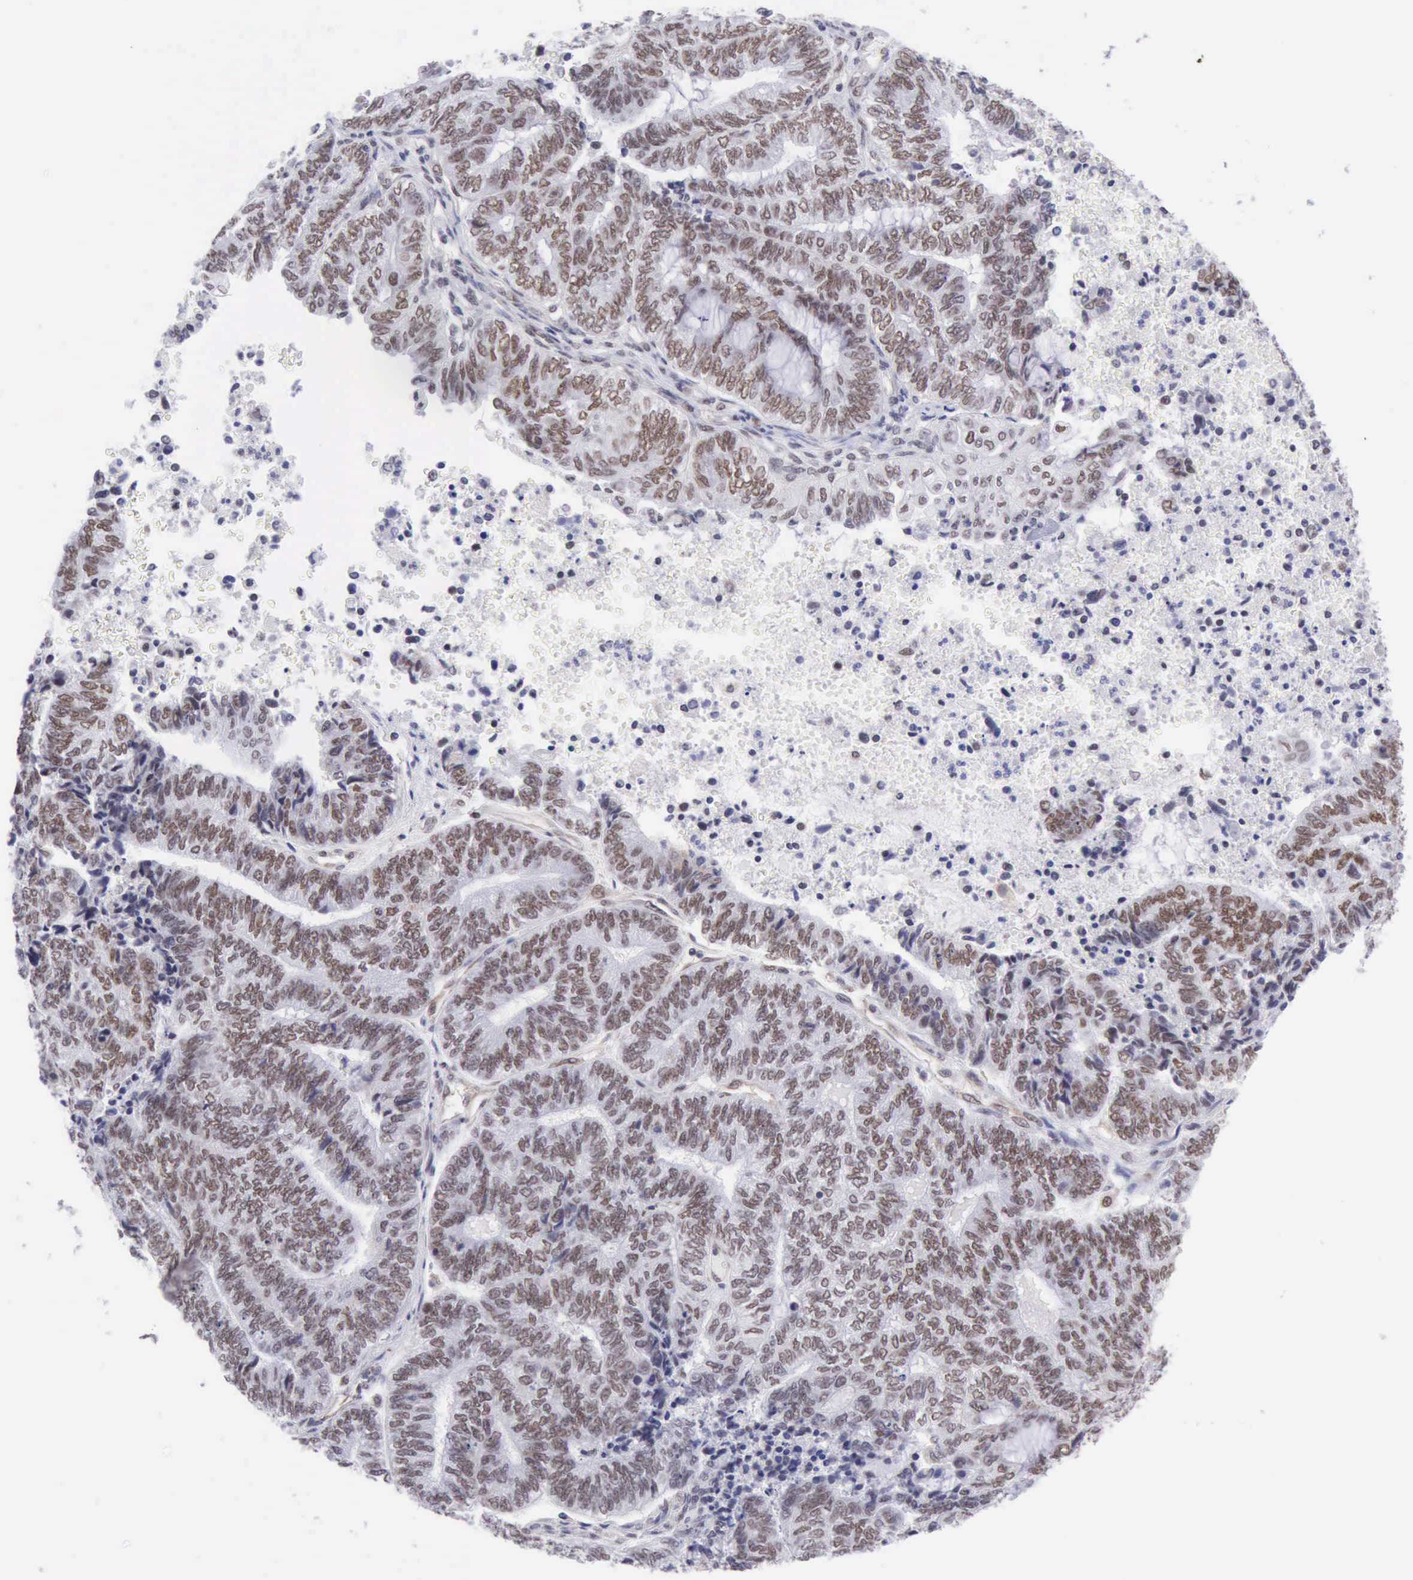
{"staining": {"intensity": "moderate", "quantity": ">75%", "location": "nuclear"}, "tissue": "endometrial cancer", "cell_type": "Tumor cells", "image_type": "cancer", "snomed": [{"axis": "morphology", "description": "Adenocarcinoma, NOS"}, {"axis": "topography", "description": "Uterus"}, {"axis": "topography", "description": "Endometrium"}], "caption": "Immunohistochemistry histopathology image of neoplastic tissue: endometrial adenocarcinoma stained using immunohistochemistry (IHC) exhibits medium levels of moderate protein expression localized specifically in the nuclear of tumor cells, appearing as a nuclear brown color.", "gene": "ERCC4", "patient": {"sex": "female", "age": 70}}